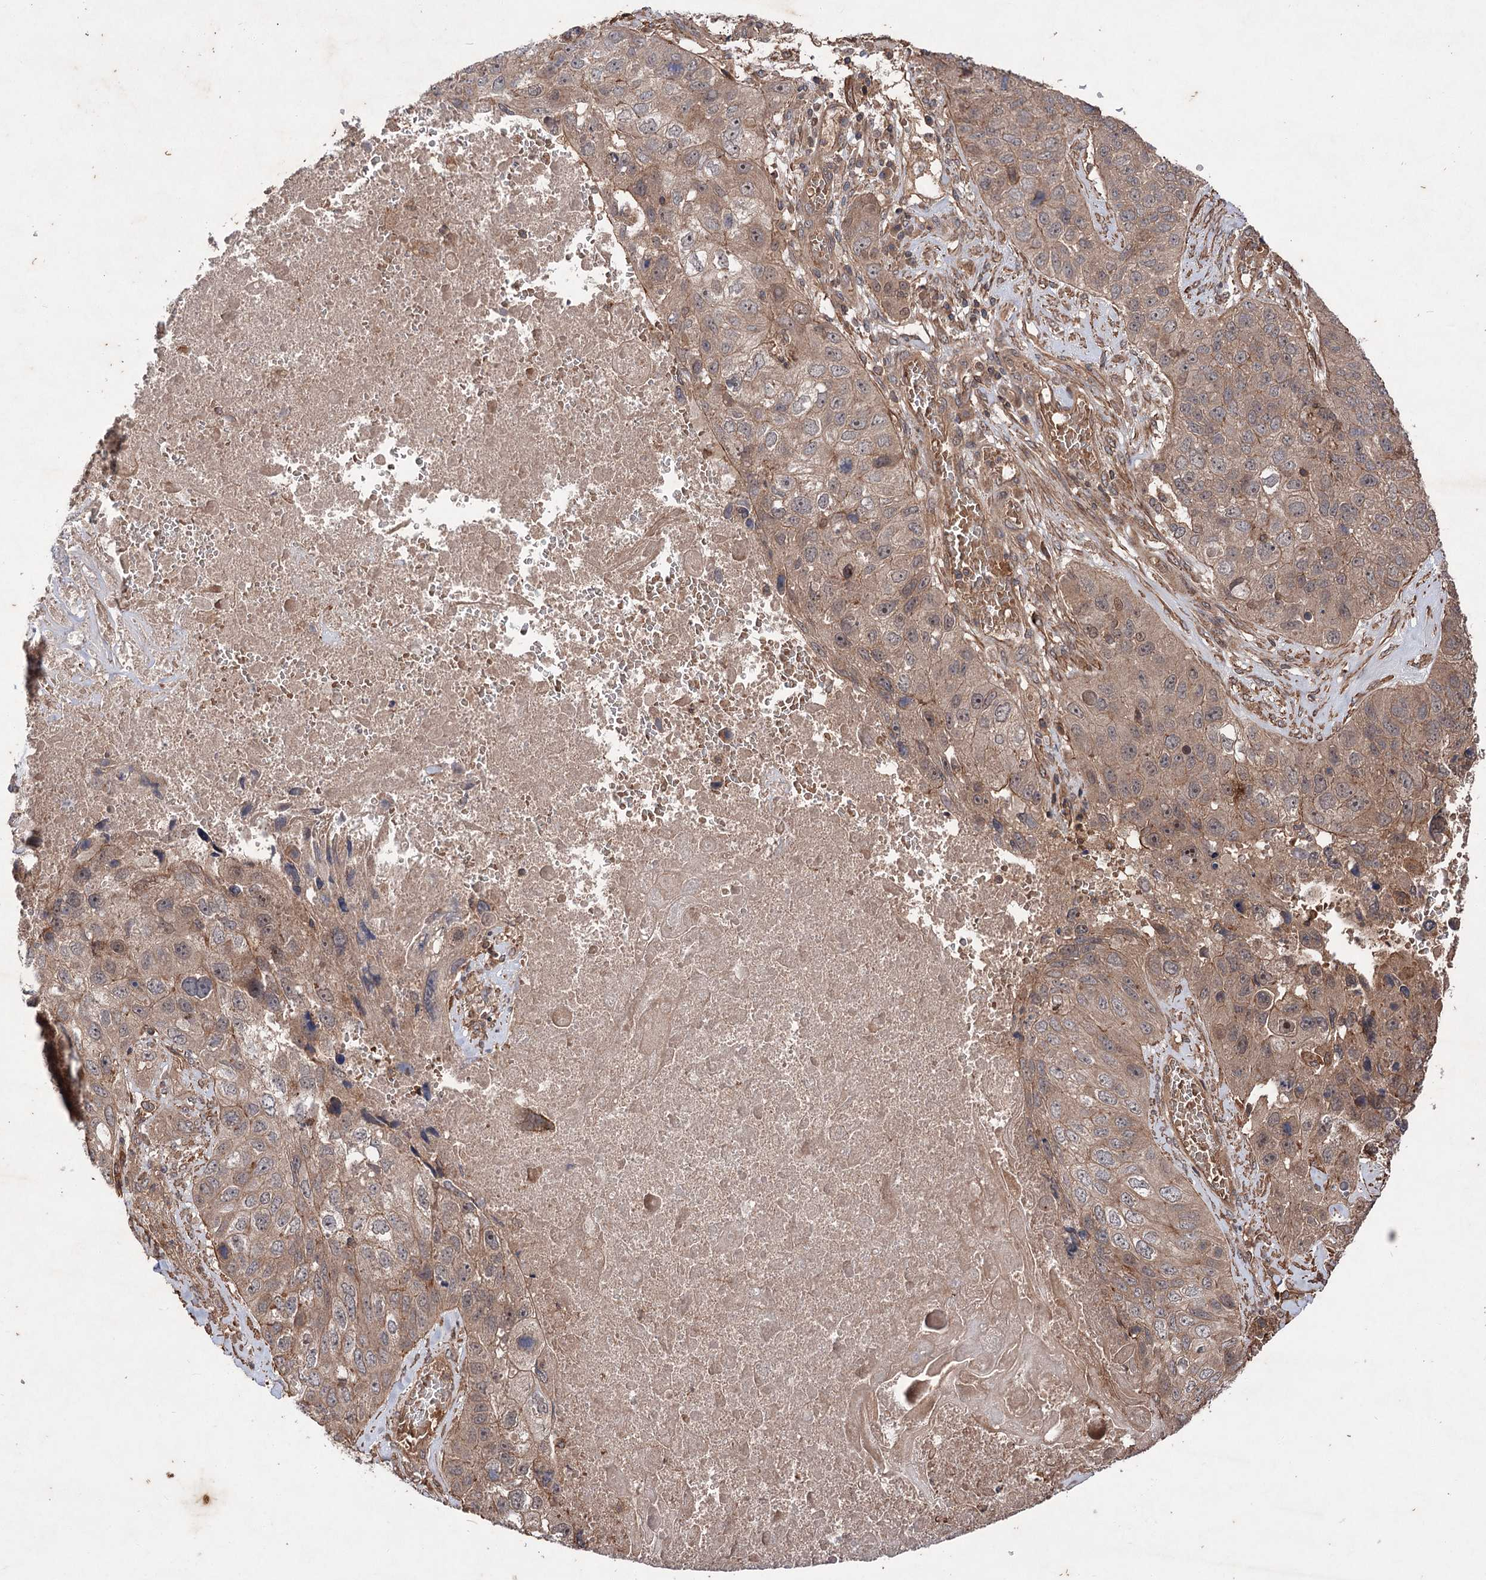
{"staining": {"intensity": "weak", "quantity": ">75%", "location": "cytoplasmic/membranous"}, "tissue": "lung cancer", "cell_type": "Tumor cells", "image_type": "cancer", "snomed": [{"axis": "morphology", "description": "Squamous cell carcinoma, NOS"}, {"axis": "topography", "description": "Lung"}], "caption": "Tumor cells reveal weak cytoplasmic/membranous positivity in approximately >75% of cells in lung cancer (squamous cell carcinoma).", "gene": "ADK", "patient": {"sex": "male", "age": 61}}